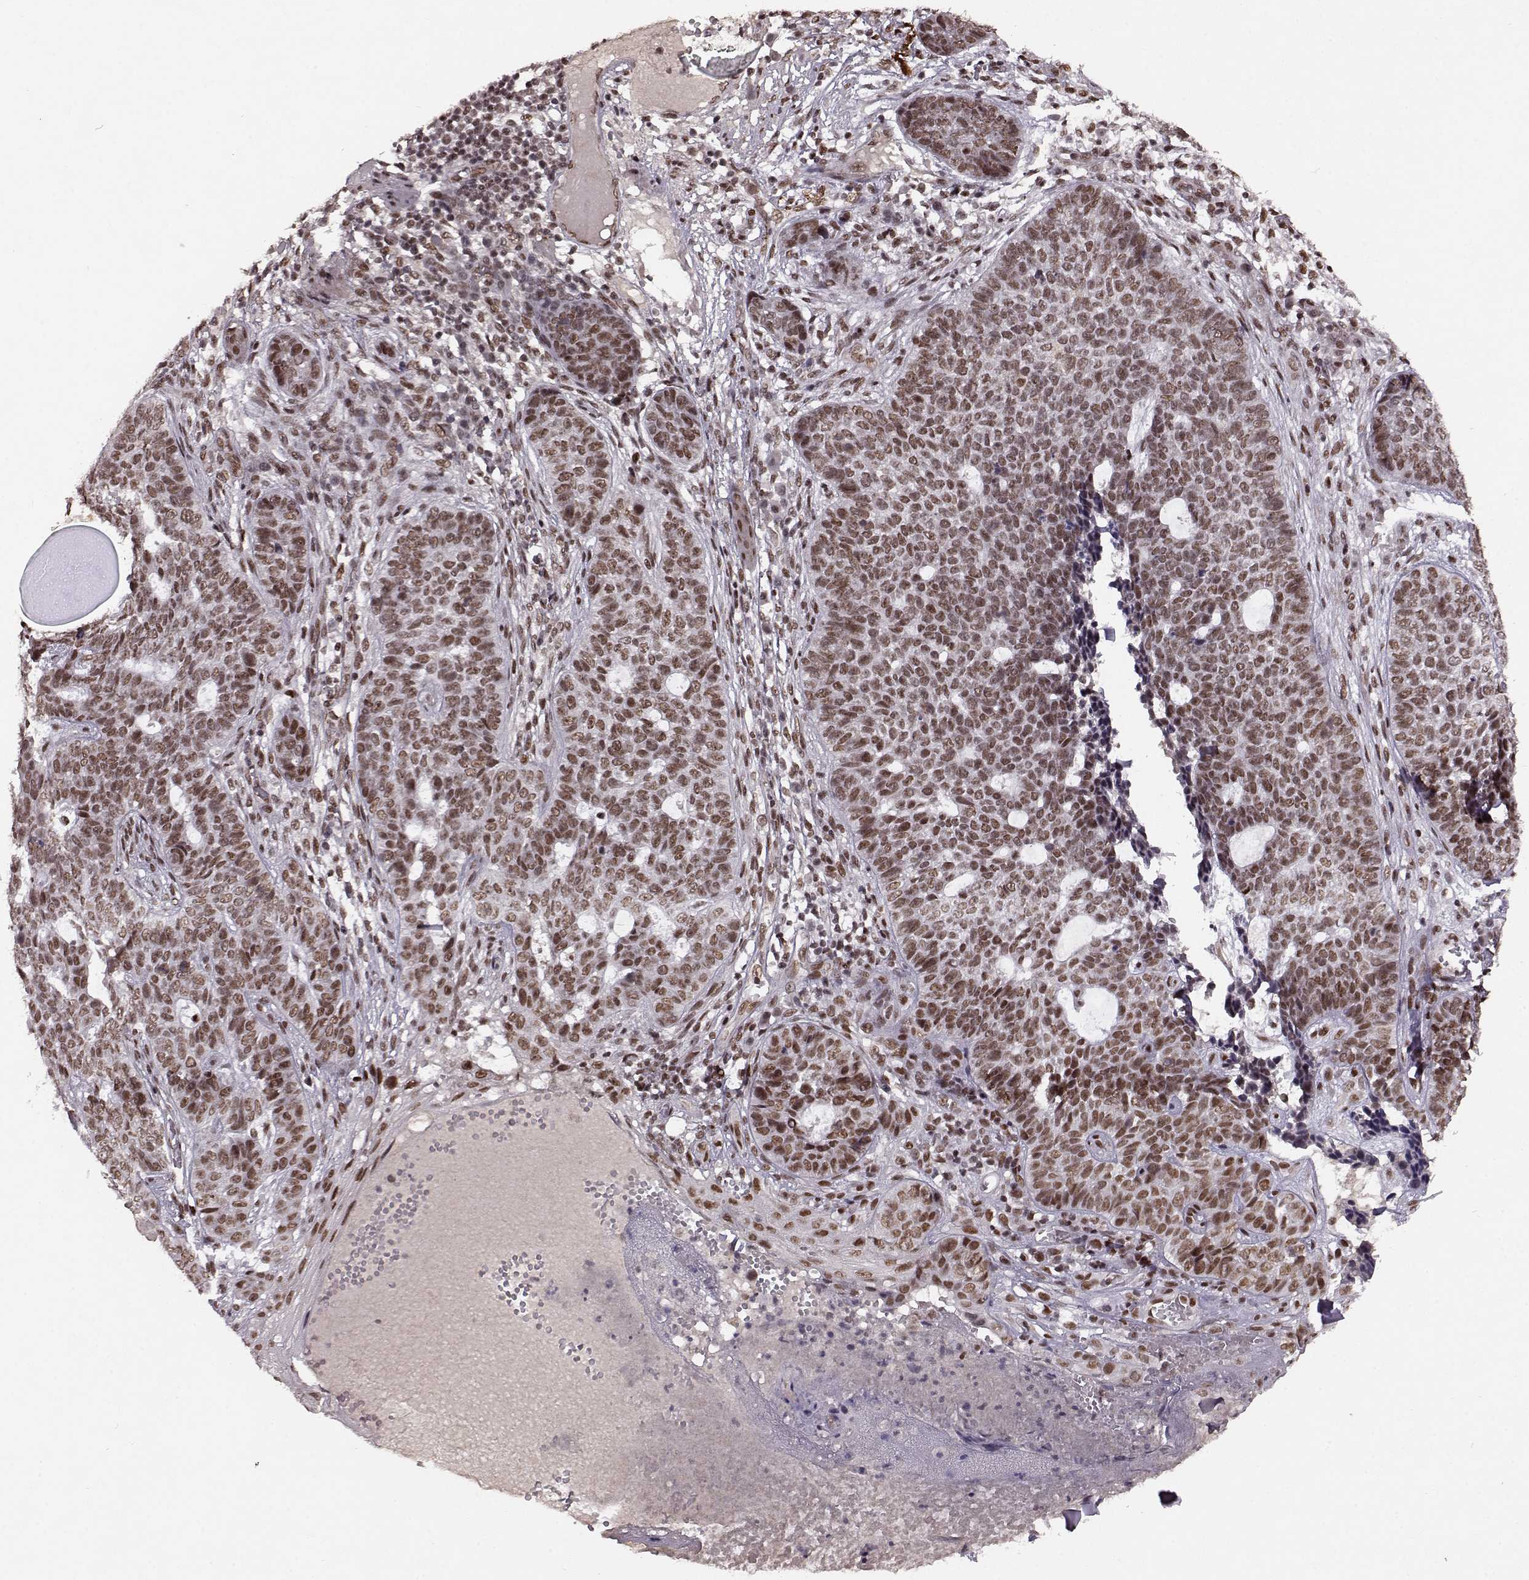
{"staining": {"intensity": "moderate", "quantity": ">75%", "location": "nuclear"}, "tissue": "skin cancer", "cell_type": "Tumor cells", "image_type": "cancer", "snomed": [{"axis": "morphology", "description": "Basal cell carcinoma"}, {"axis": "topography", "description": "Skin"}], "caption": "Moderate nuclear protein expression is appreciated in about >75% of tumor cells in skin cancer. The staining was performed using DAB (3,3'-diaminobenzidine) to visualize the protein expression in brown, while the nuclei were stained in blue with hematoxylin (Magnification: 20x).", "gene": "RRAGD", "patient": {"sex": "female", "age": 69}}